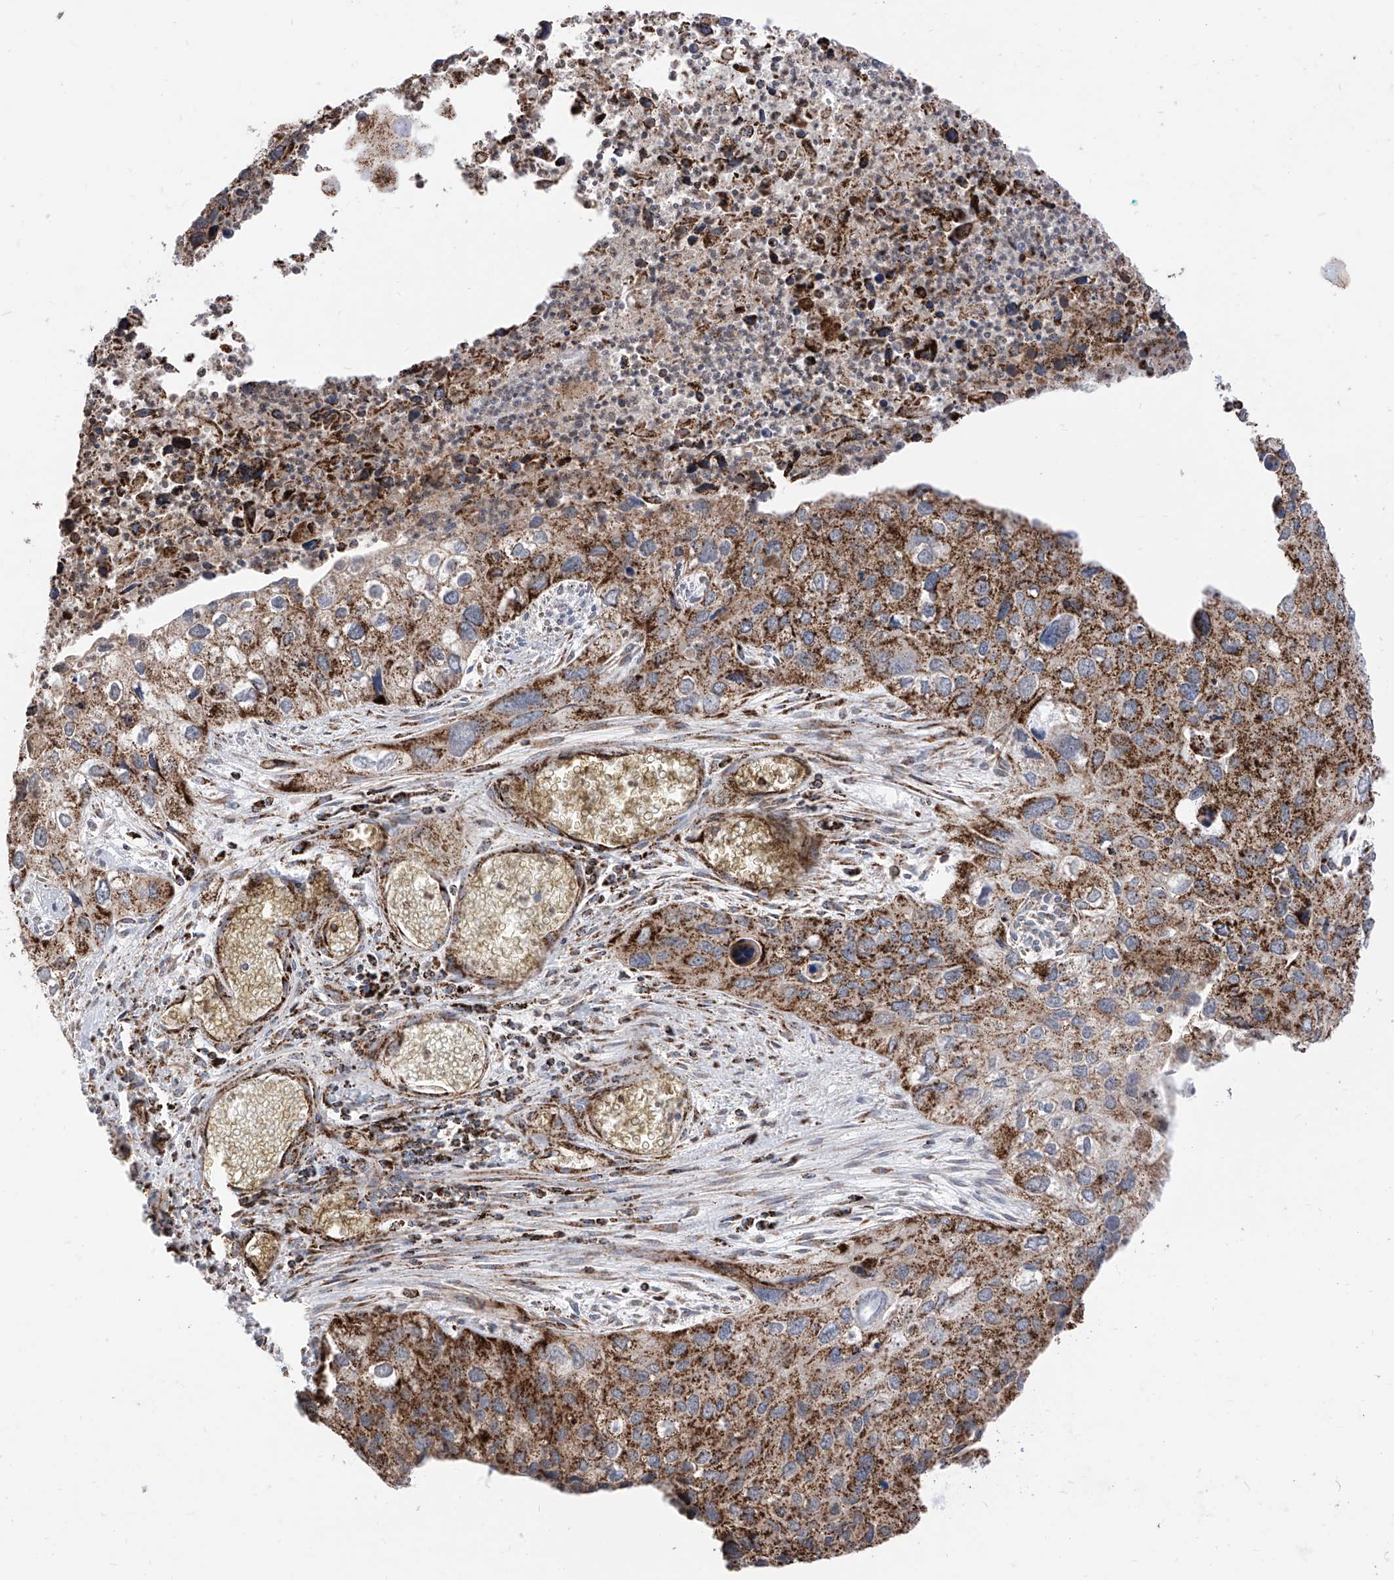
{"staining": {"intensity": "strong", "quantity": ">75%", "location": "cytoplasmic/membranous"}, "tissue": "cervical cancer", "cell_type": "Tumor cells", "image_type": "cancer", "snomed": [{"axis": "morphology", "description": "Squamous cell carcinoma, NOS"}, {"axis": "topography", "description": "Cervix"}], "caption": "Immunohistochemistry (IHC) staining of squamous cell carcinoma (cervical), which demonstrates high levels of strong cytoplasmic/membranous staining in approximately >75% of tumor cells indicating strong cytoplasmic/membranous protein positivity. The staining was performed using DAB (3,3'-diaminobenzidine) (brown) for protein detection and nuclei were counterstained in hematoxylin (blue).", "gene": "COX5B", "patient": {"sex": "female", "age": 55}}